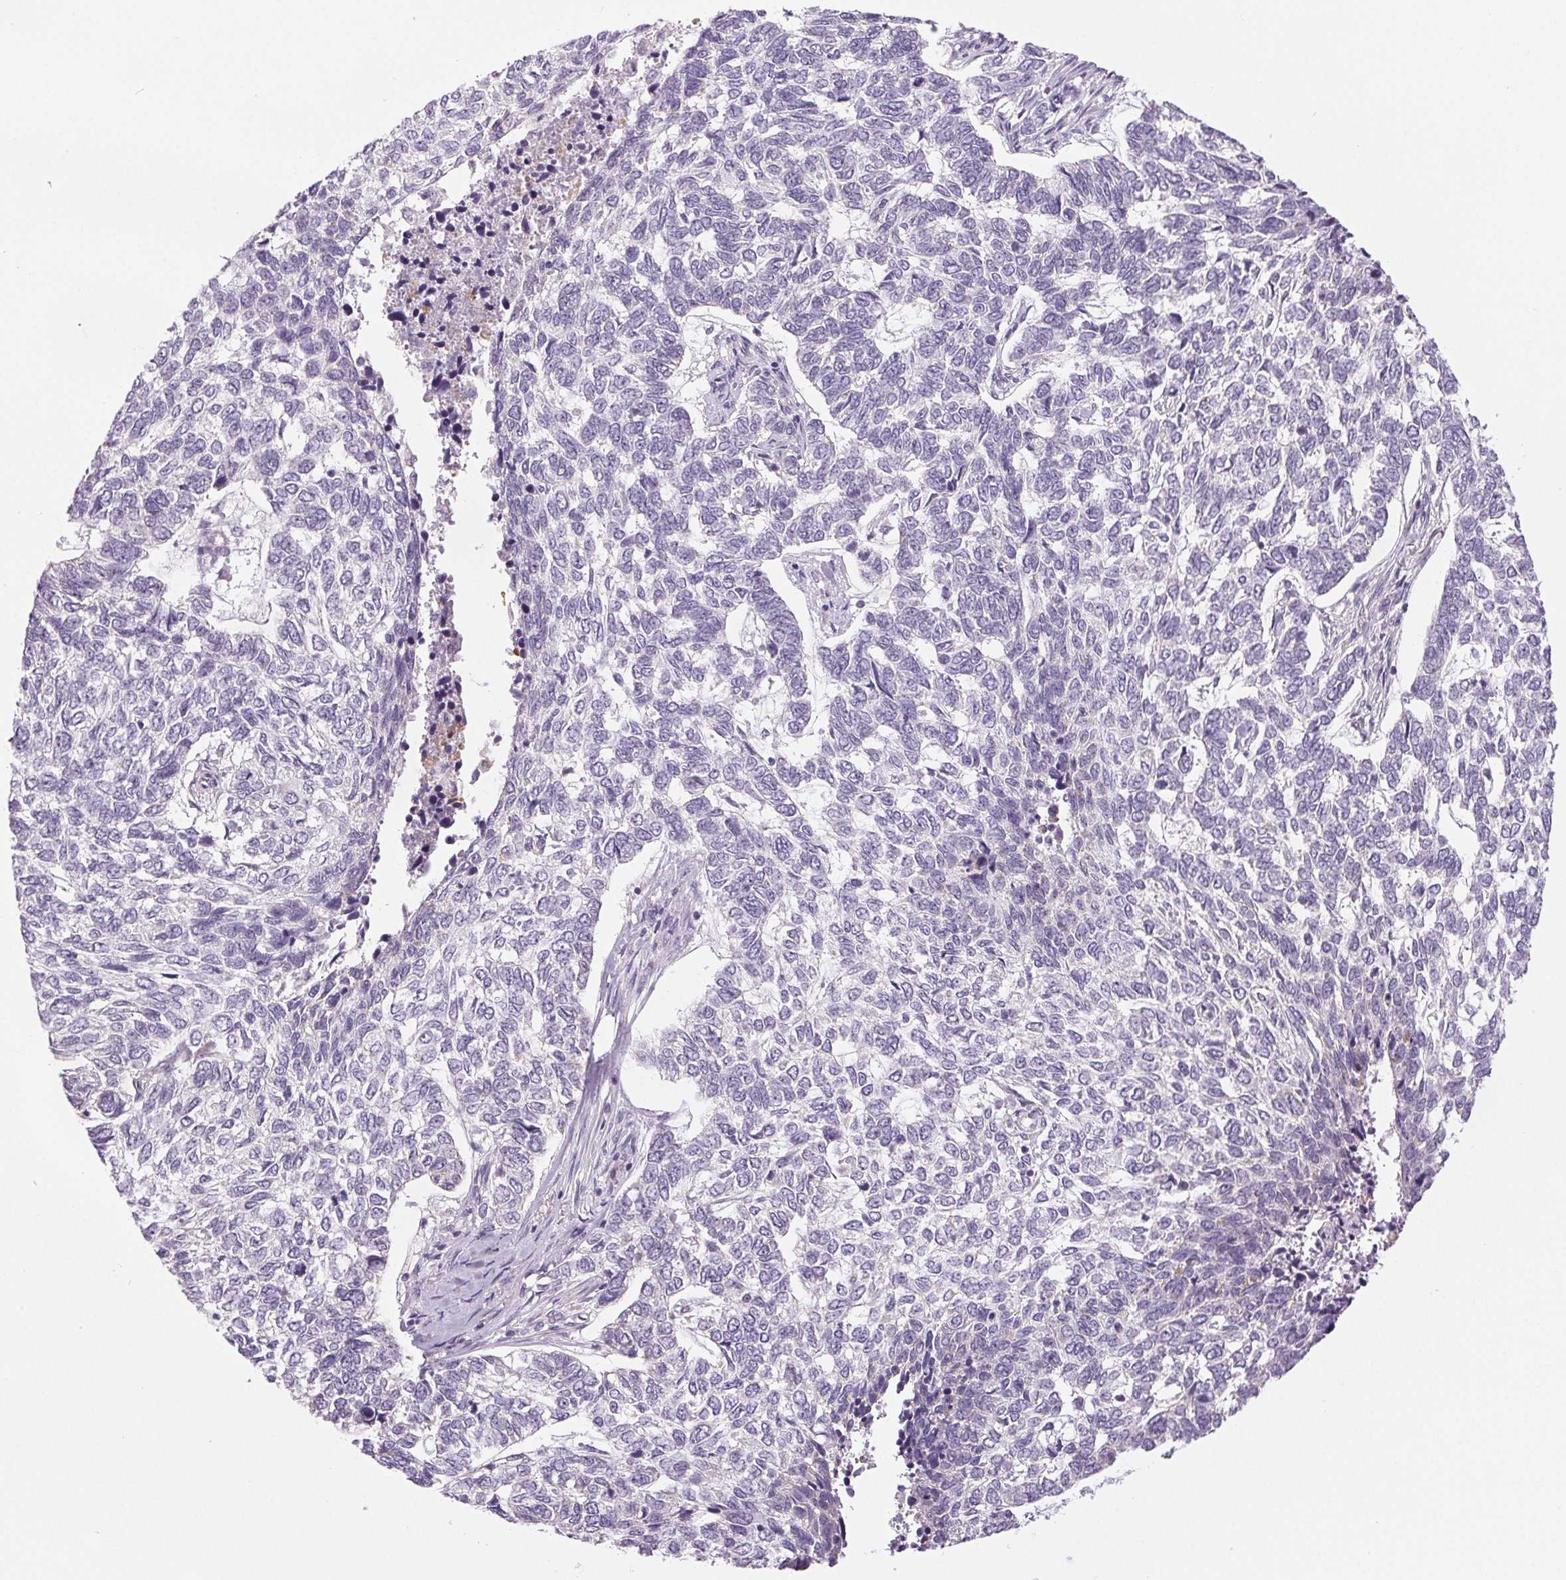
{"staining": {"intensity": "negative", "quantity": "none", "location": "none"}, "tissue": "skin cancer", "cell_type": "Tumor cells", "image_type": "cancer", "snomed": [{"axis": "morphology", "description": "Basal cell carcinoma"}, {"axis": "topography", "description": "Skin"}], "caption": "The photomicrograph displays no significant staining in tumor cells of skin cancer (basal cell carcinoma).", "gene": "COL7A1", "patient": {"sex": "female", "age": 65}}